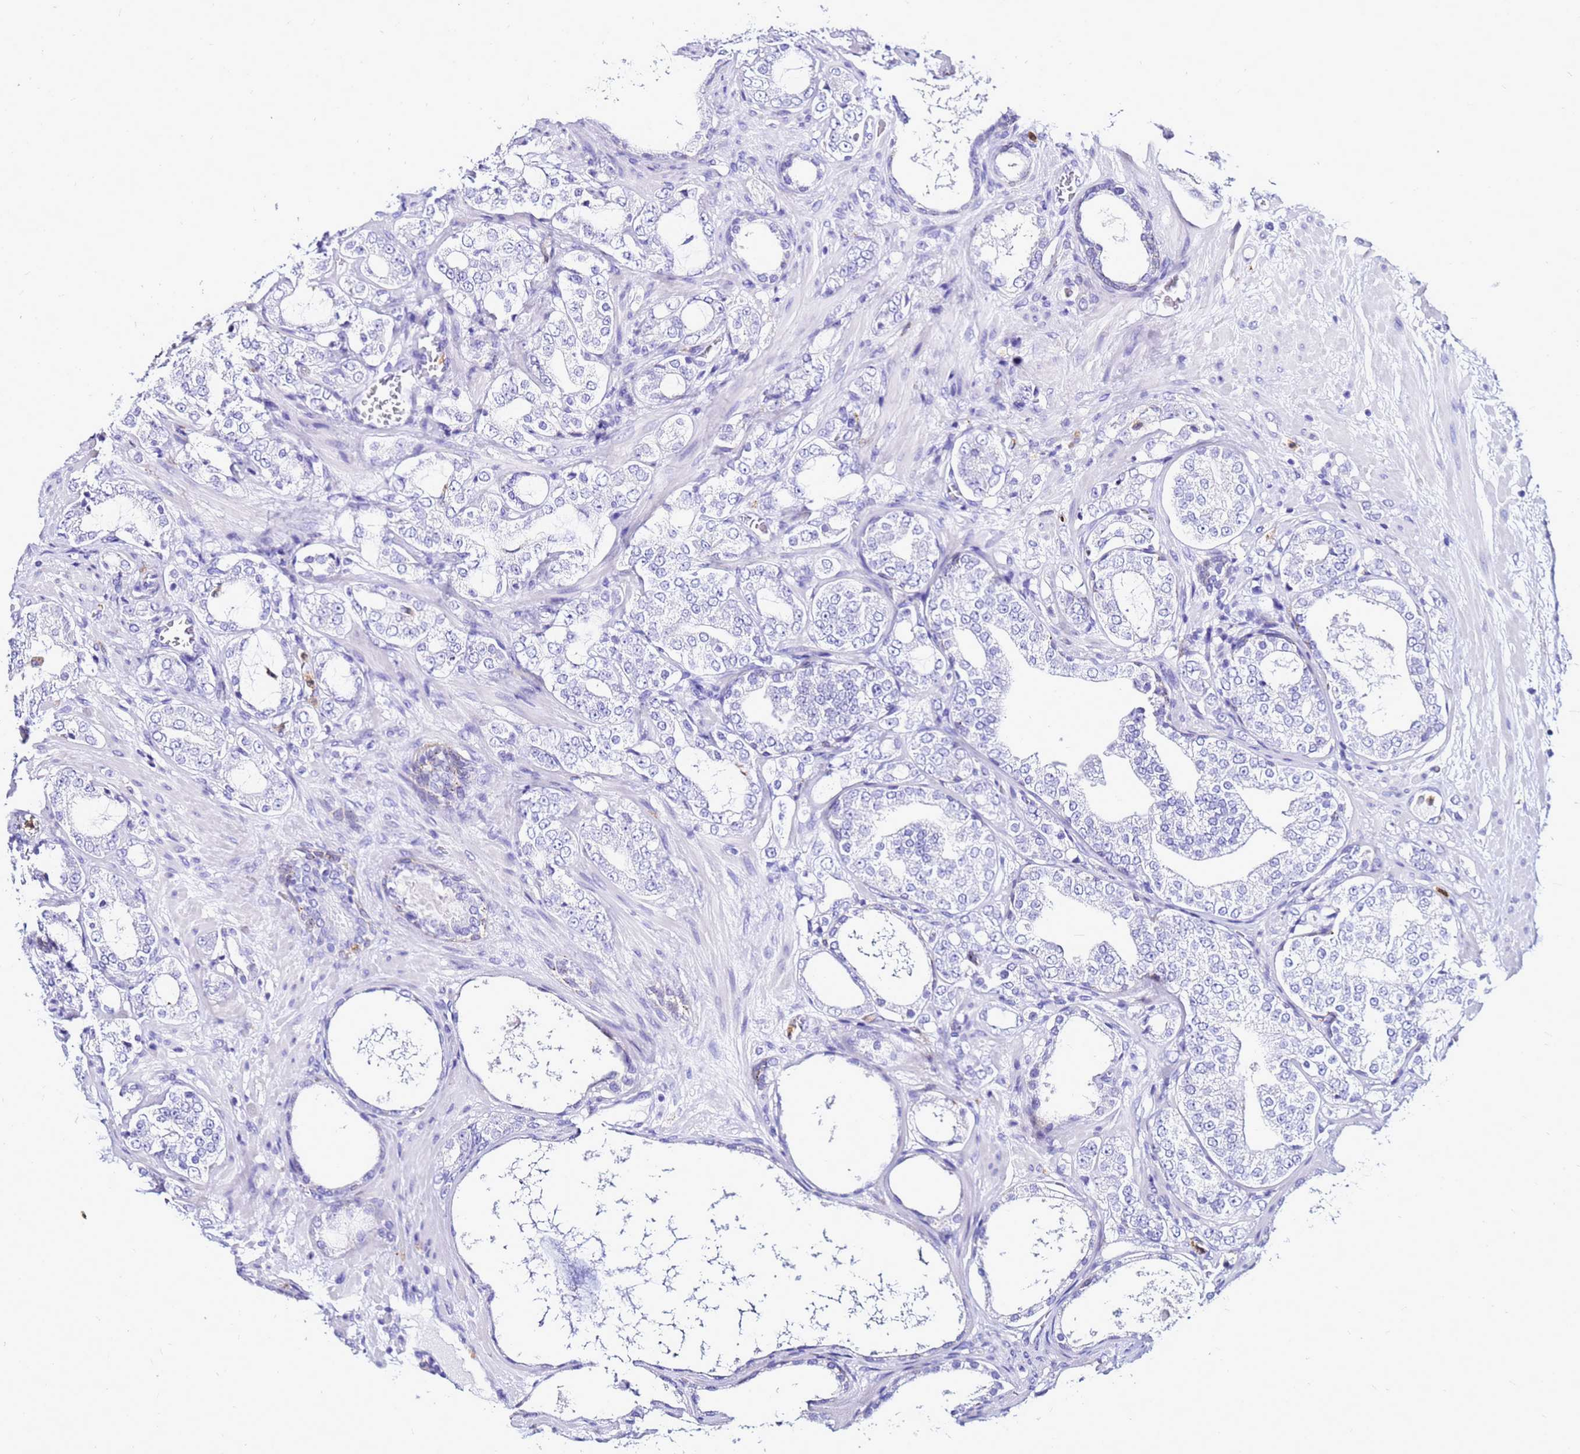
{"staining": {"intensity": "negative", "quantity": "none", "location": "none"}, "tissue": "prostate cancer", "cell_type": "Tumor cells", "image_type": "cancer", "snomed": [{"axis": "morphology", "description": "Adenocarcinoma, High grade"}, {"axis": "topography", "description": "Prostate"}], "caption": "Immunohistochemistry of human prostate adenocarcinoma (high-grade) reveals no staining in tumor cells. (DAB immunohistochemistry (IHC) visualized using brightfield microscopy, high magnification).", "gene": "CSTA", "patient": {"sex": "male", "age": 64}}